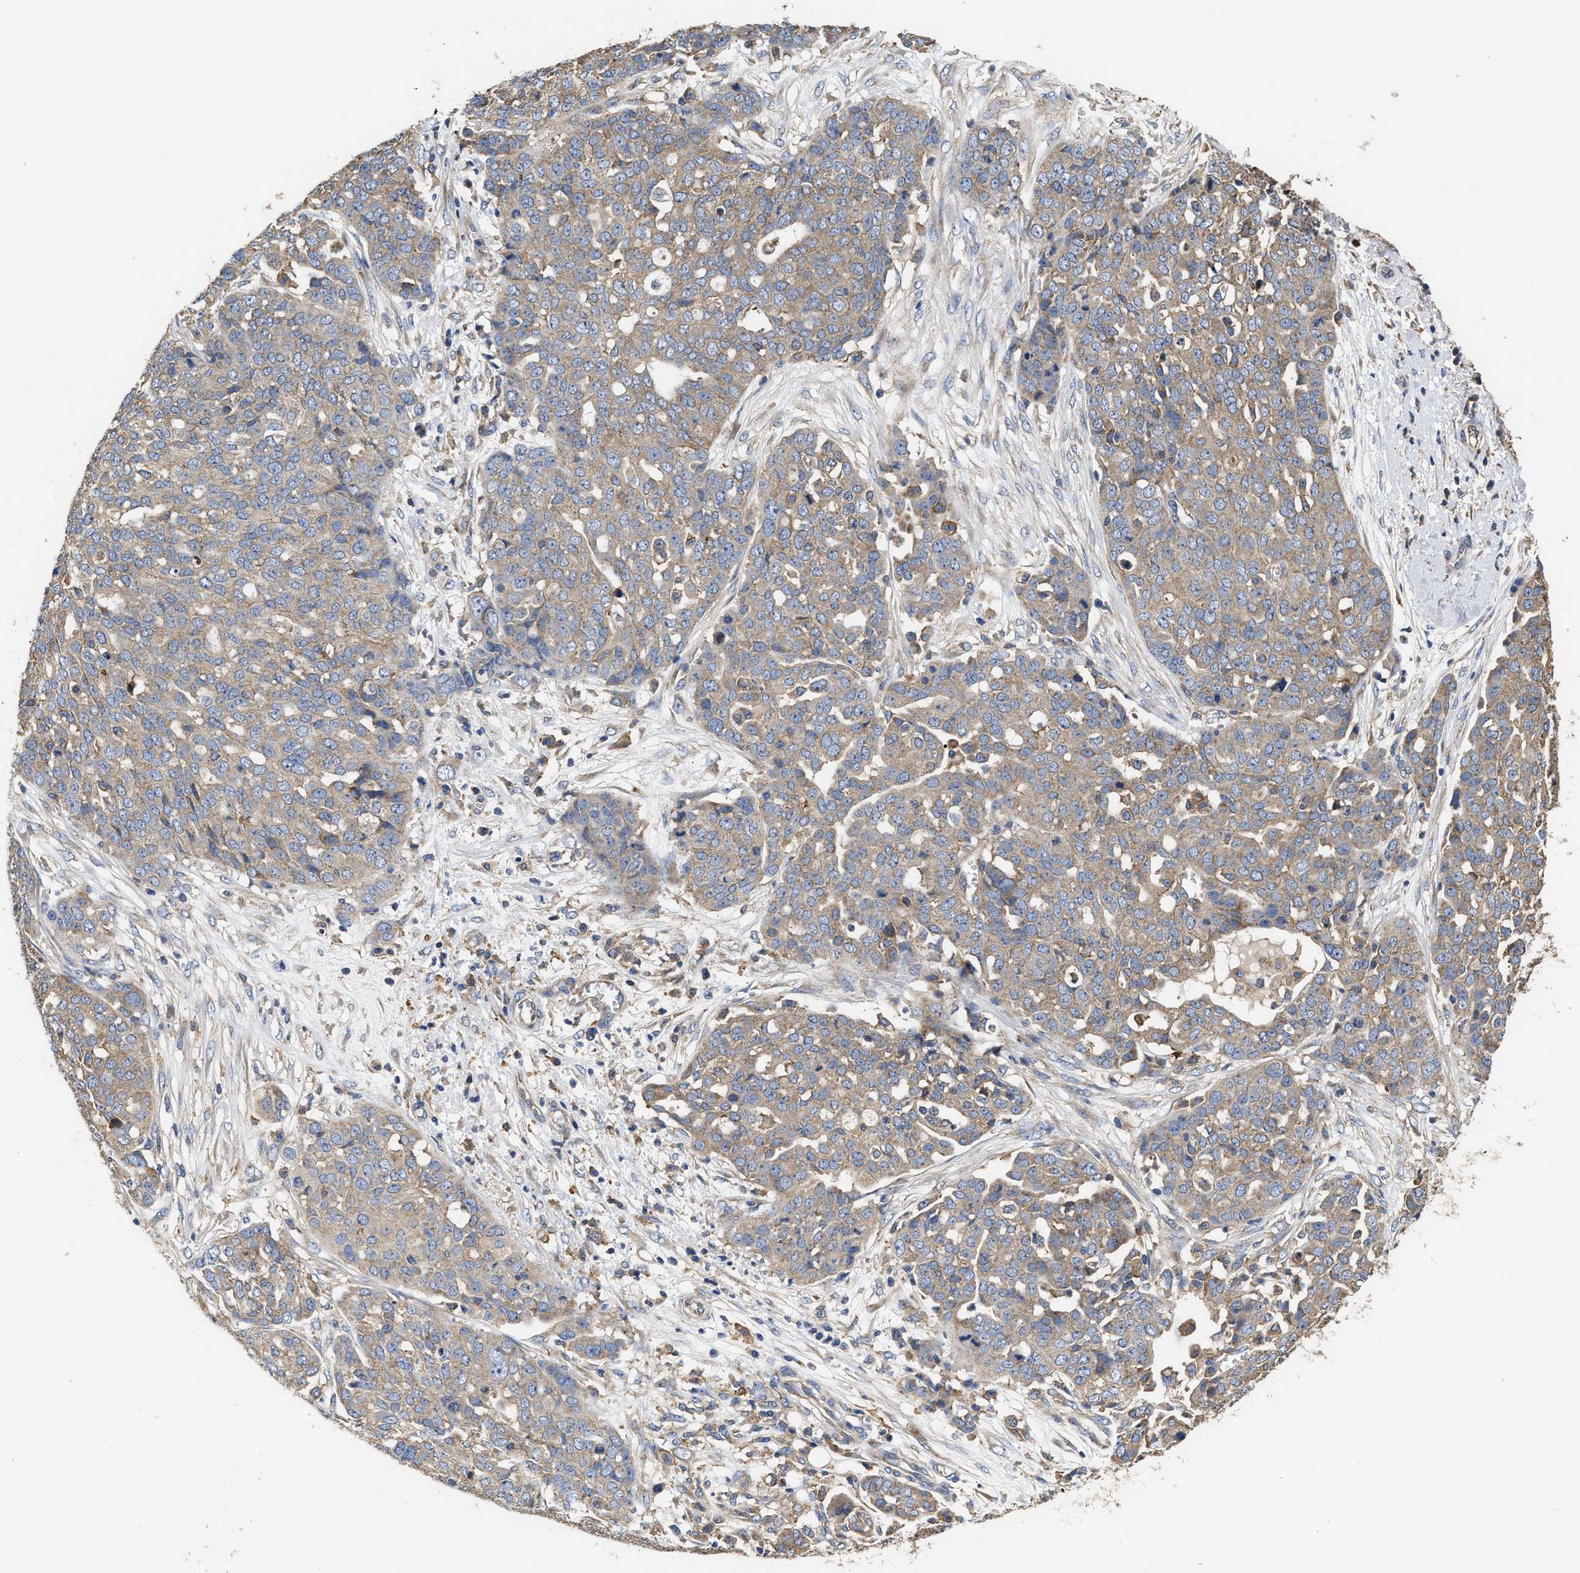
{"staining": {"intensity": "weak", "quantity": ">75%", "location": "cytoplasmic/membranous"}, "tissue": "ovarian cancer", "cell_type": "Tumor cells", "image_type": "cancer", "snomed": [{"axis": "morphology", "description": "Cystadenocarcinoma, serous, NOS"}, {"axis": "topography", "description": "Soft tissue"}, {"axis": "topography", "description": "Ovary"}], "caption": "The photomicrograph shows staining of ovarian cancer, revealing weak cytoplasmic/membranous protein expression (brown color) within tumor cells.", "gene": "KLB", "patient": {"sex": "female", "age": 57}}